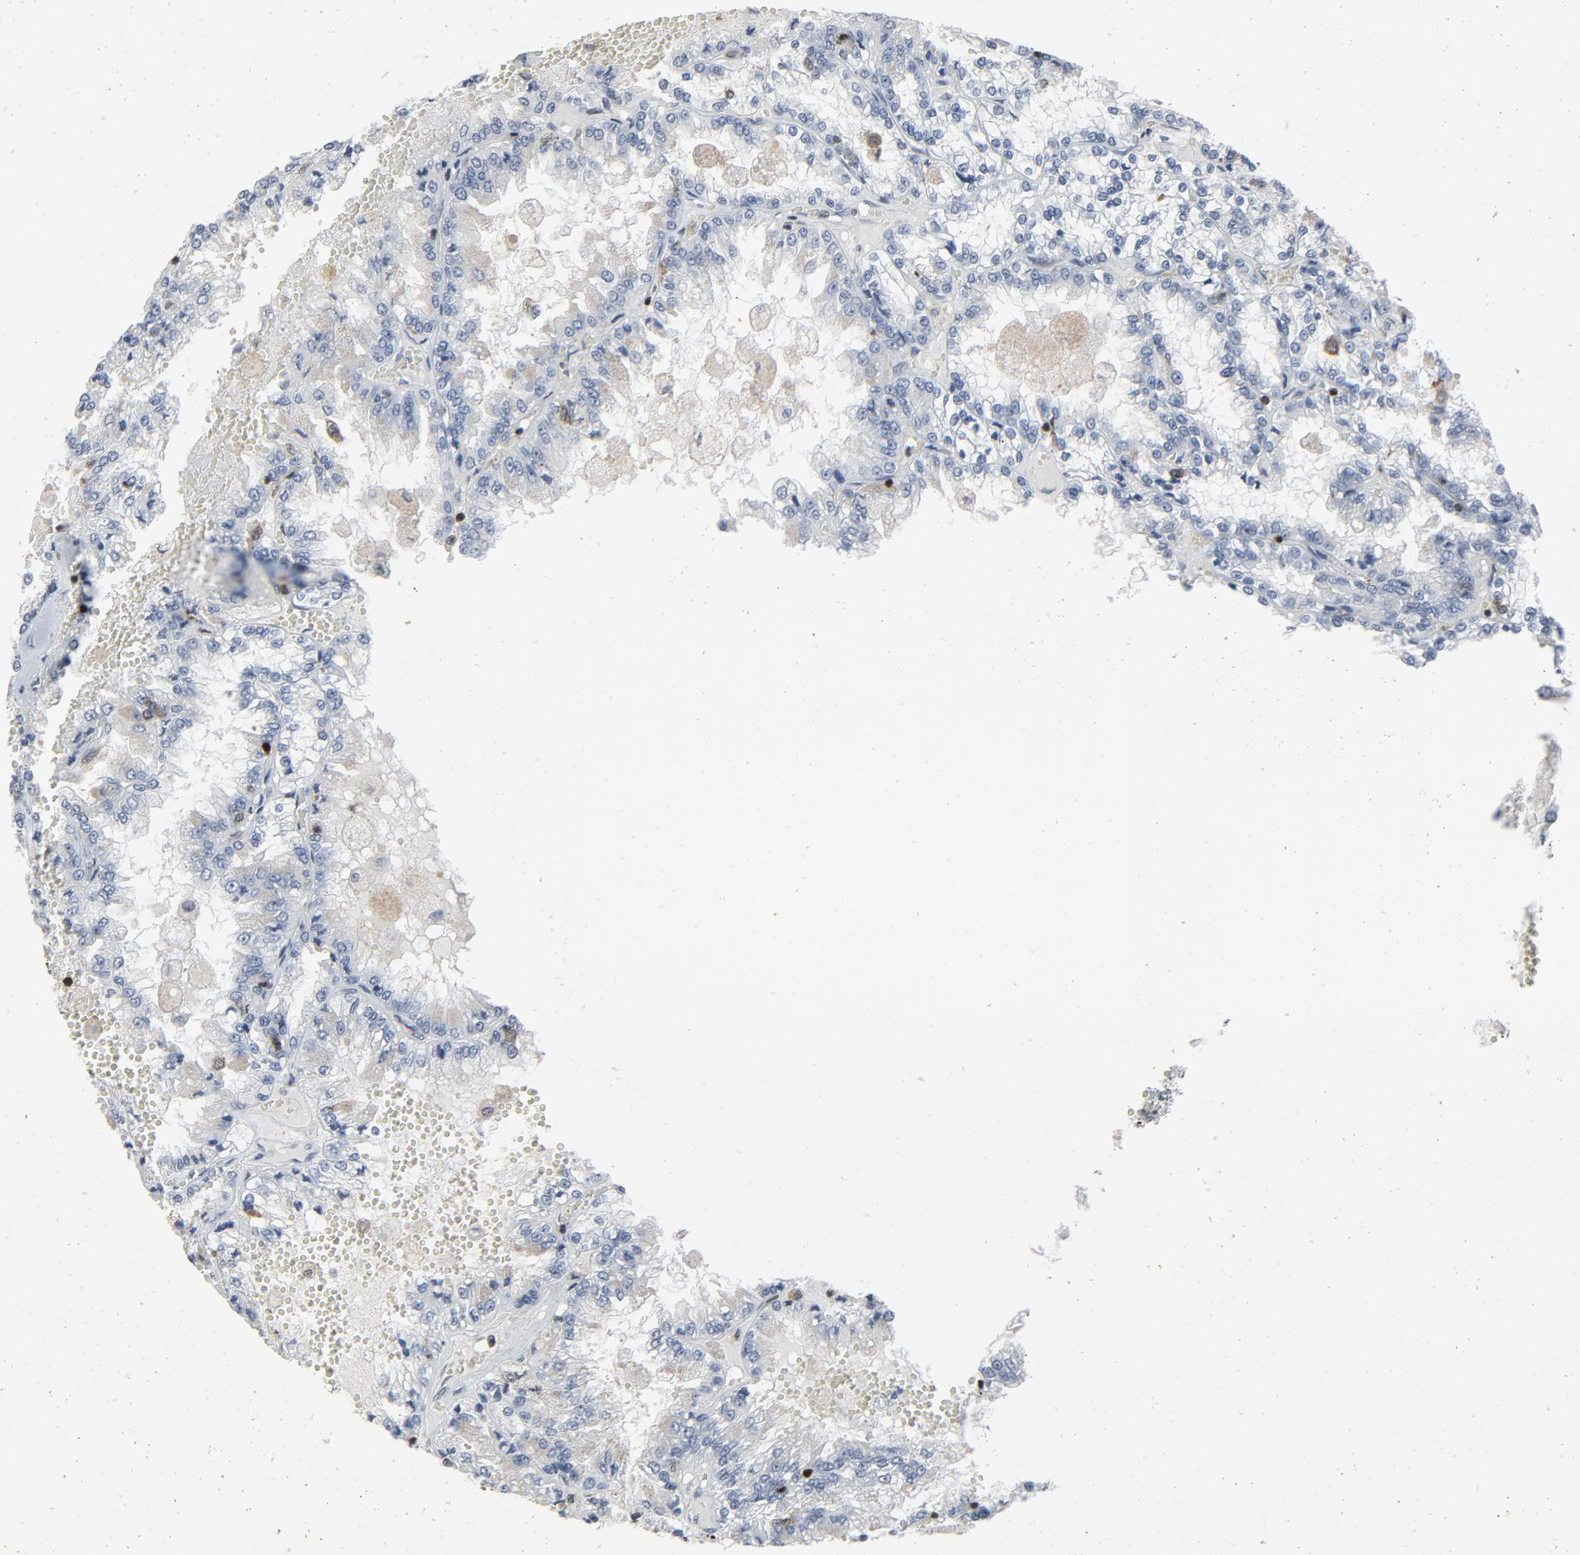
{"staining": {"intensity": "negative", "quantity": "none", "location": "none"}, "tissue": "renal cancer", "cell_type": "Tumor cells", "image_type": "cancer", "snomed": [{"axis": "morphology", "description": "Adenocarcinoma, NOS"}, {"axis": "topography", "description": "Kidney"}], "caption": "Renal adenocarcinoma was stained to show a protein in brown. There is no significant staining in tumor cells. Nuclei are stained in blue.", "gene": "LCP2", "patient": {"sex": "female", "age": 56}}